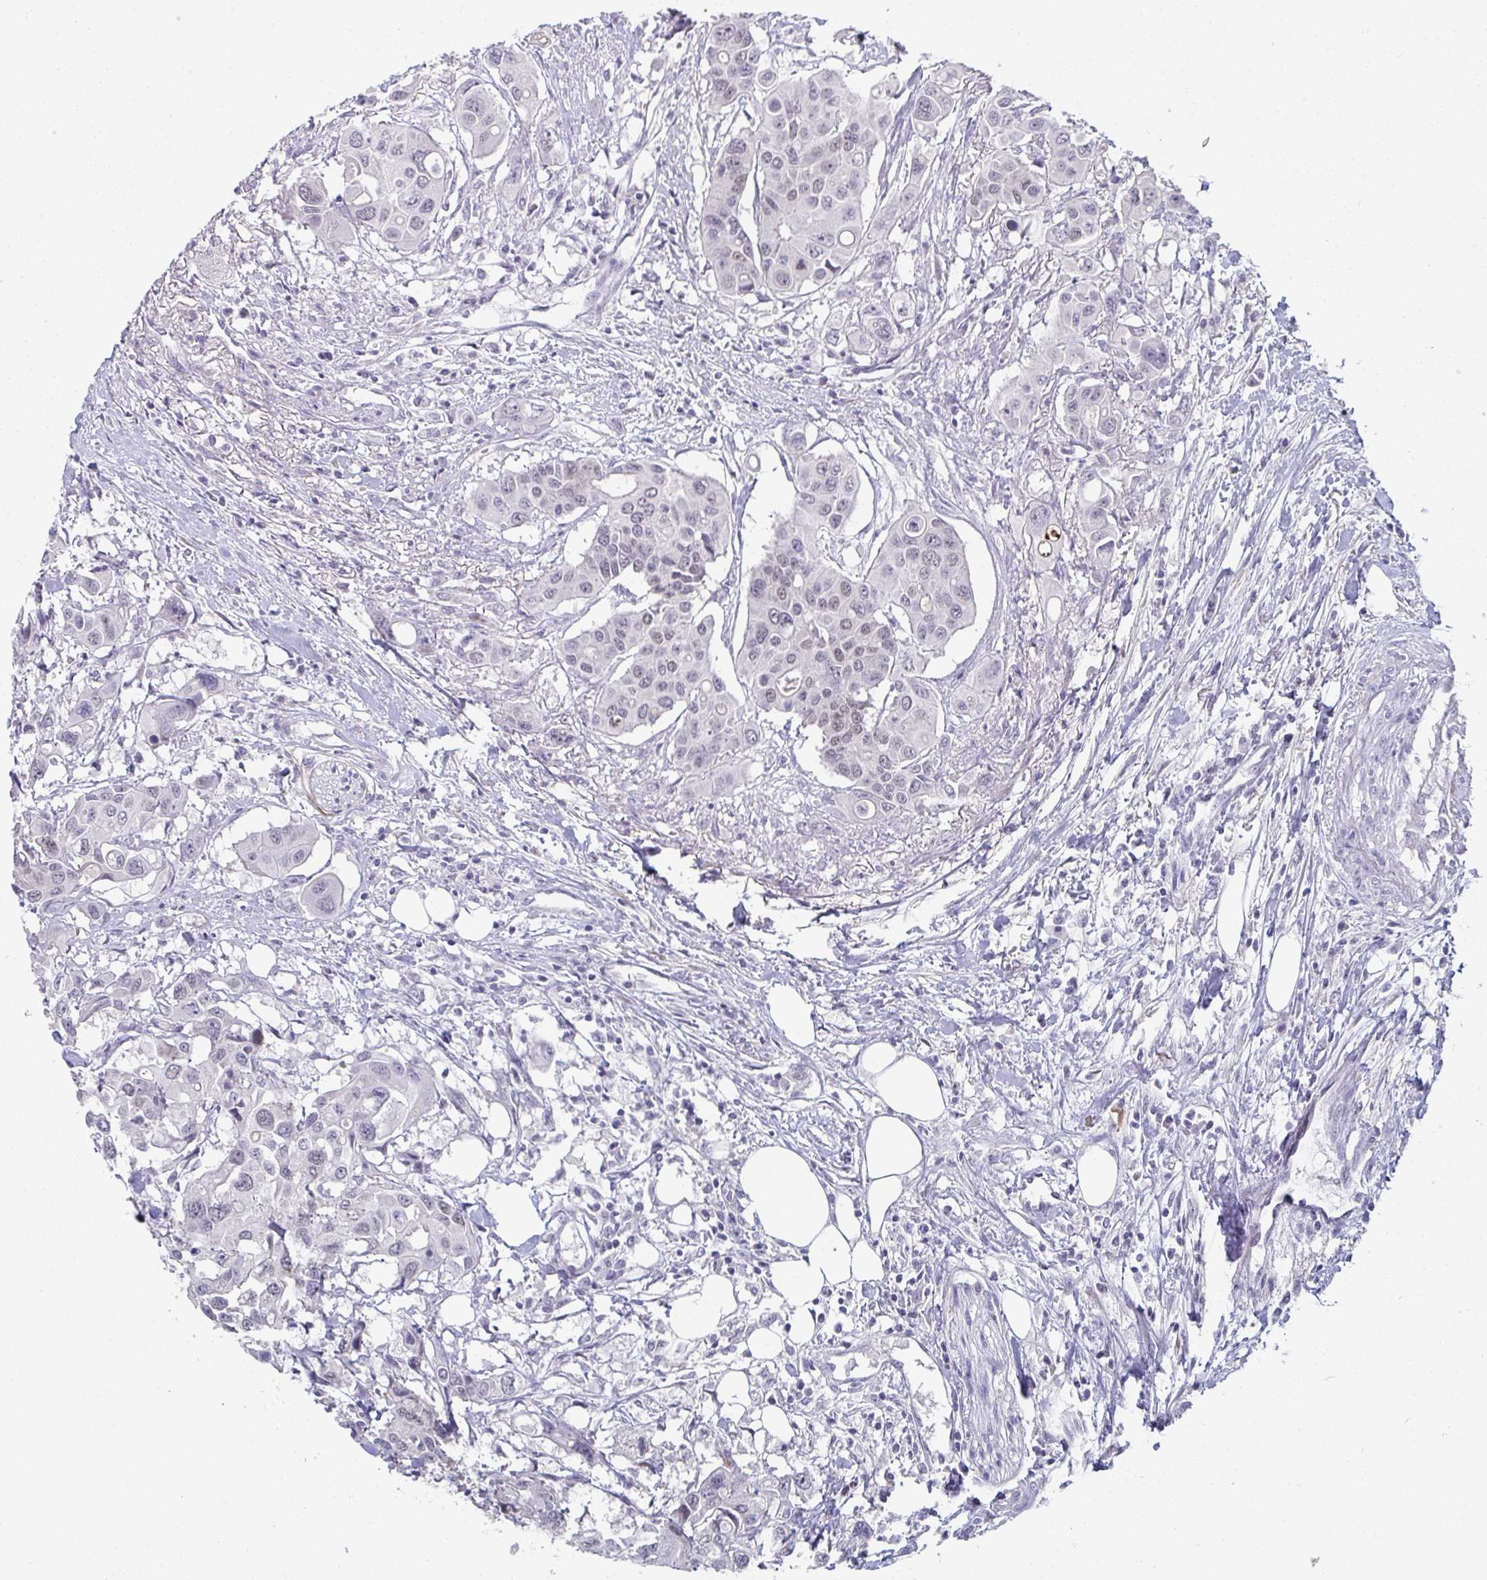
{"staining": {"intensity": "weak", "quantity": "<25%", "location": "nuclear"}, "tissue": "colorectal cancer", "cell_type": "Tumor cells", "image_type": "cancer", "snomed": [{"axis": "morphology", "description": "Adenocarcinoma, NOS"}, {"axis": "topography", "description": "Colon"}], "caption": "This is an IHC histopathology image of human colorectal cancer. There is no expression in tumor cells.", "gene": "A1CF", "patient": {"sex": "male", "age": 77}}